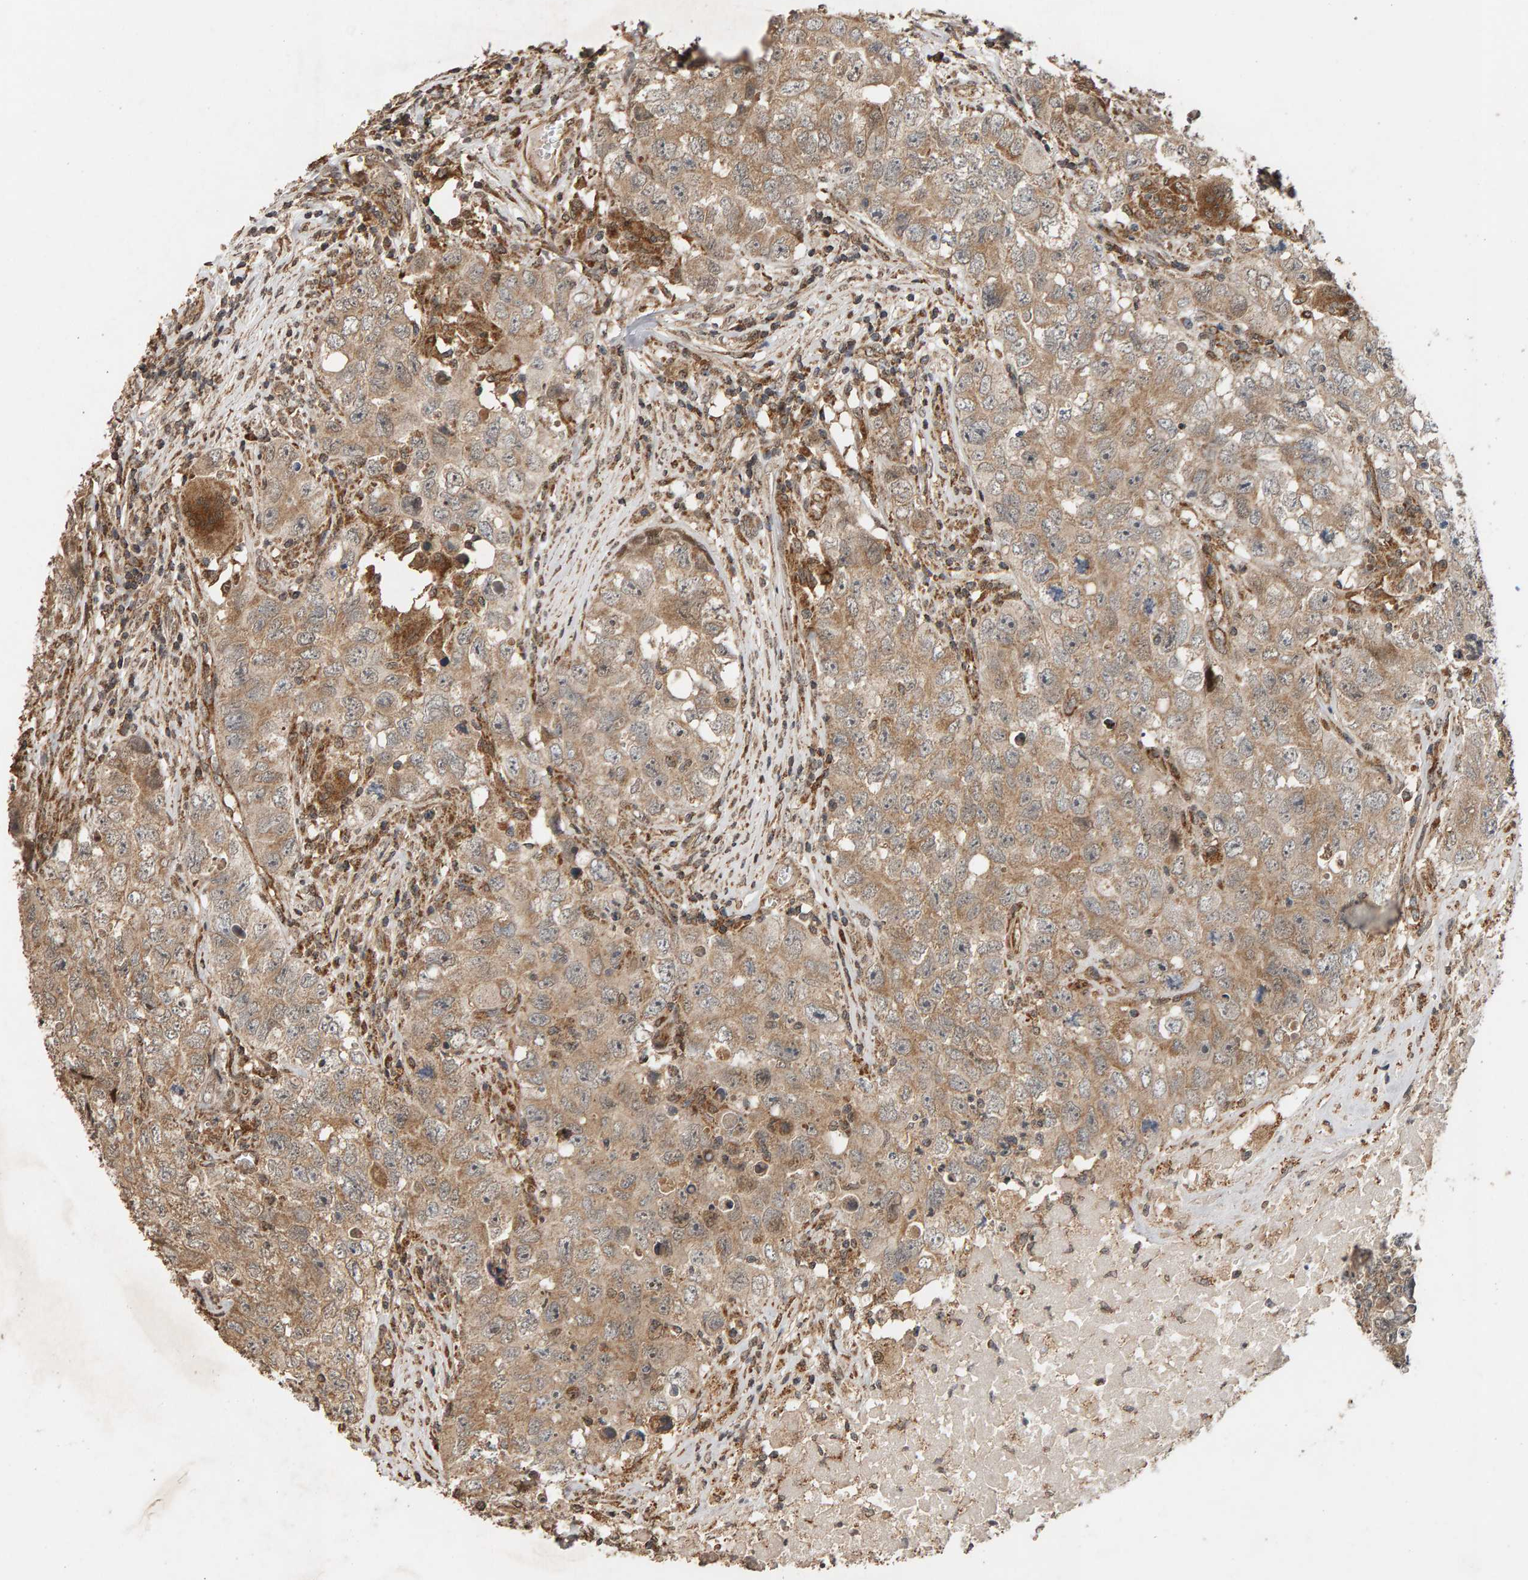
{"staining": {"intensity": "moderate", "quantity": ">75%", "location": "cytoplasmic/membranous"}, "tissue": "testis cancer", "cell_type": "Tumor cells", "image_type": "cancer", "snomed": [{"axis": "morphology", "description": "Seminoma, NOS"}, {"axis": "morphology", "description": "Carcinoma, Embryonal, NOS"}, {"axis": "topography", "description": "Testis"}], "caption": "Moderate cytoplasmic/membranous positivity for a protein is appreciated in approximately >75% of tumor cells of testis cancer (embryonal carcinoma) using IHC.", "gene": "GSTK1", "patient": {"sex": "male", "age": 43}}